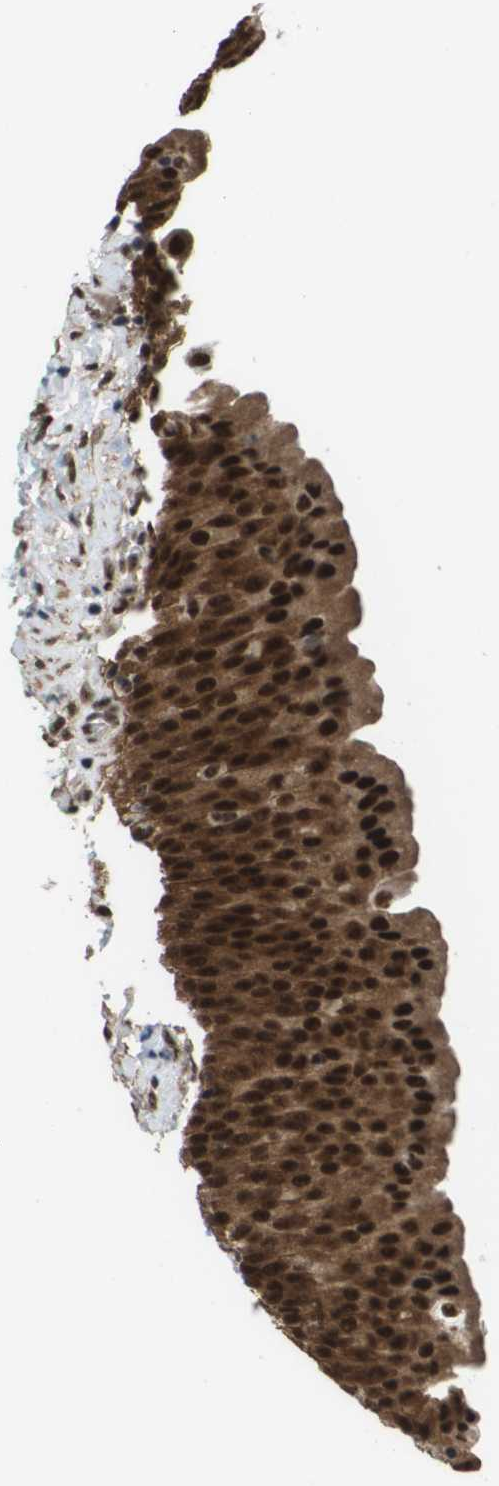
{"staining": {"intensity": "strong", "quantity": ">75%", "location": "cytoplasmic/membranous,nuclear"}, "tissue": "urinary bladder", "cell_type": "Urothelial cells", "image_type": "normal", "snomed": [{"axis": "morphology", "description": "Normal tissue, NOS"}, {"axis": "topography", "description": "Urinary bladder"}], "caption": "About >75% of urothelial cells in benign human urinary bladder display strong cytoplasmic/membranous,nuclear protein staining as visualized by brown immunohistochemical staining.", "gene": "PRCC", "patient": {"sex": "female", "age": 79}}